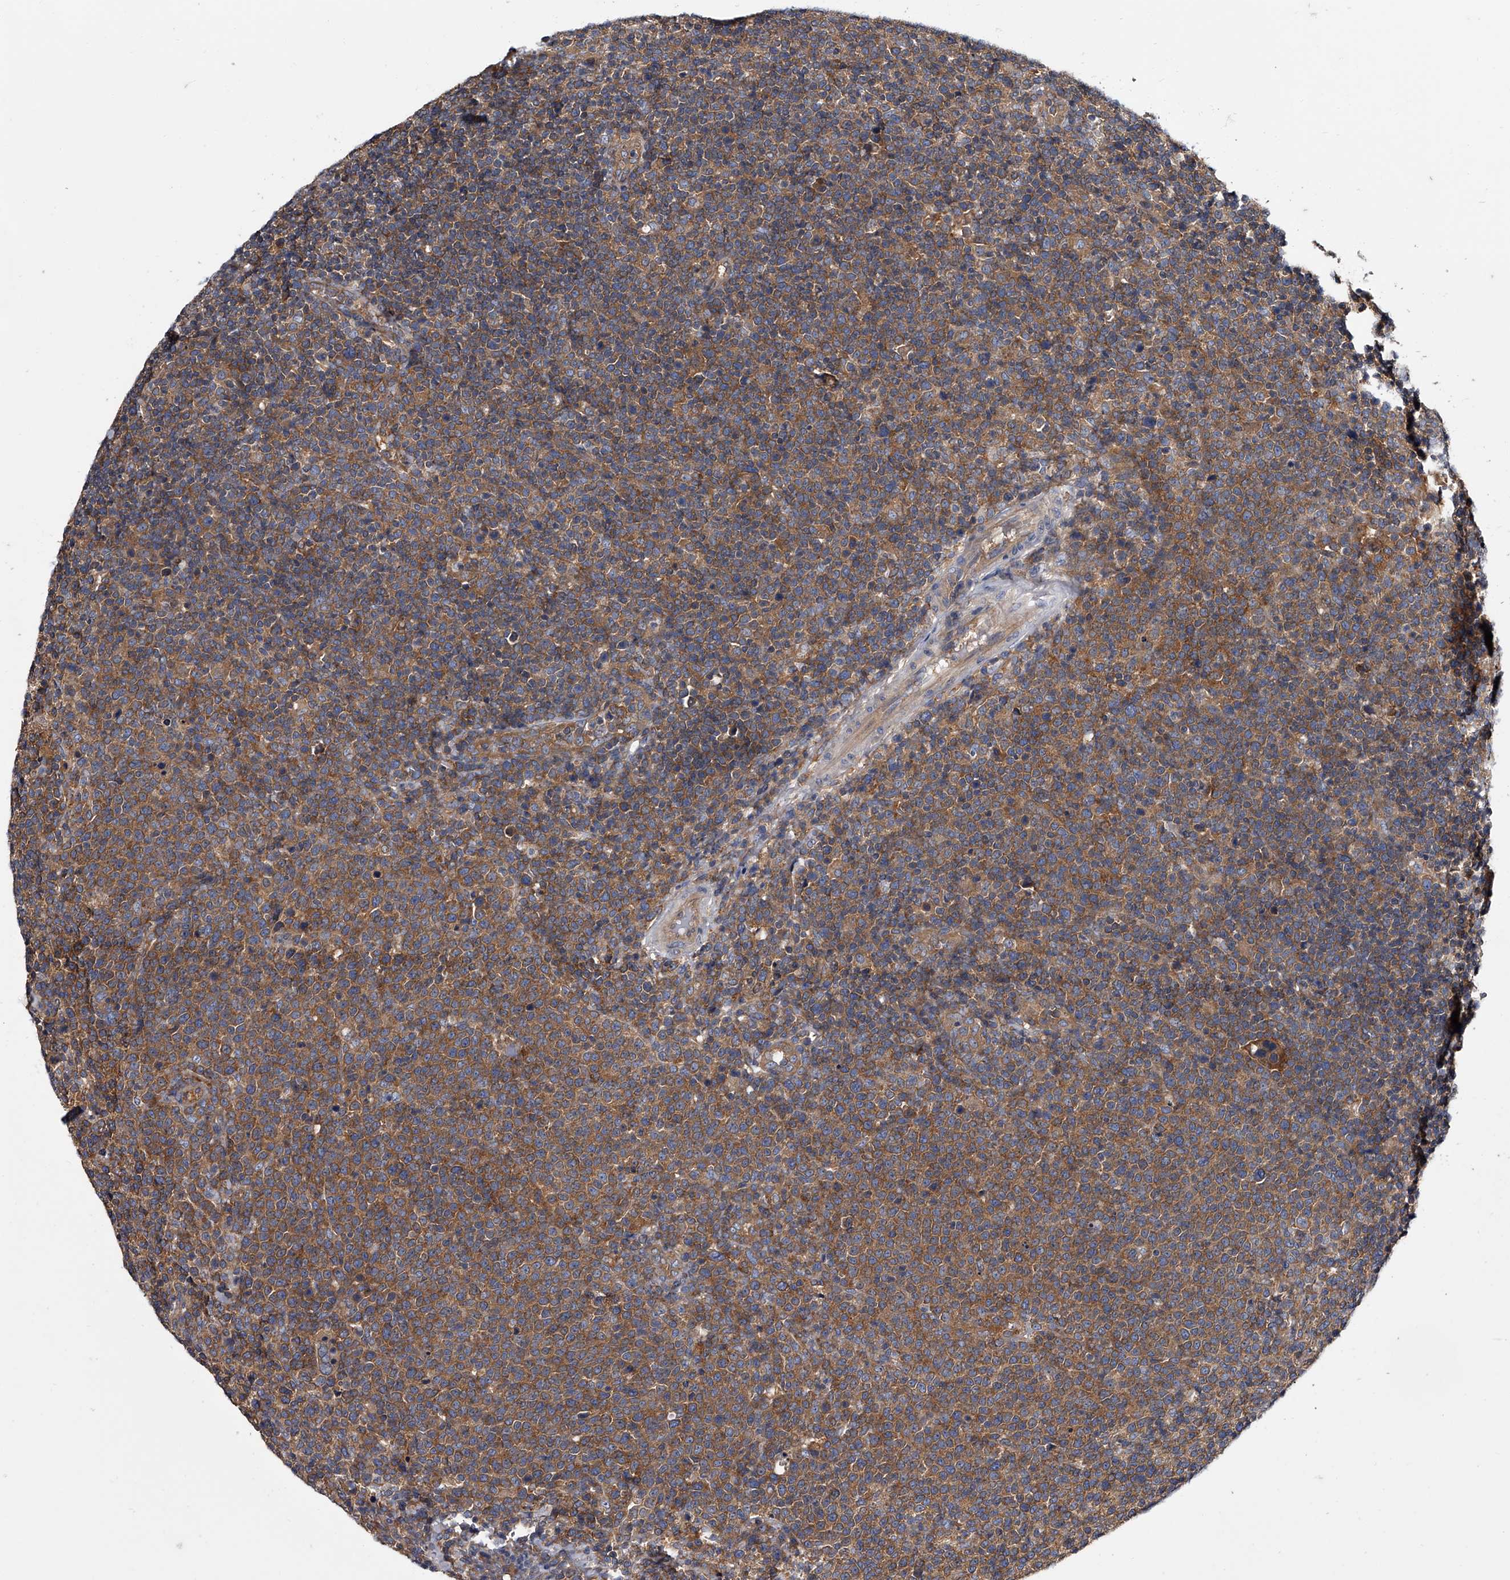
{"staining": {"intensity": "moderate", "quantity": ">75%", "location": "cytoplasmic/membranous"}, "tissue": "lymphoma", "cell_type": "Tumor cells", "image_type": "cancer", "snomed": [{"axis": "morphology", "description": "Malignant lymphoma, non-Hodgkin's type, High grade"}, {"axis": "topography", "description": "Lymph node"}], "caption": "Immunohistochemical staining of lymphoma exhibits medium levels of moderate cytoplasmic/membranous protein positivity in about >75% of tumor cells.", "gene": "GAPVD1", "patient": {"sex": "male", "age": 61}}